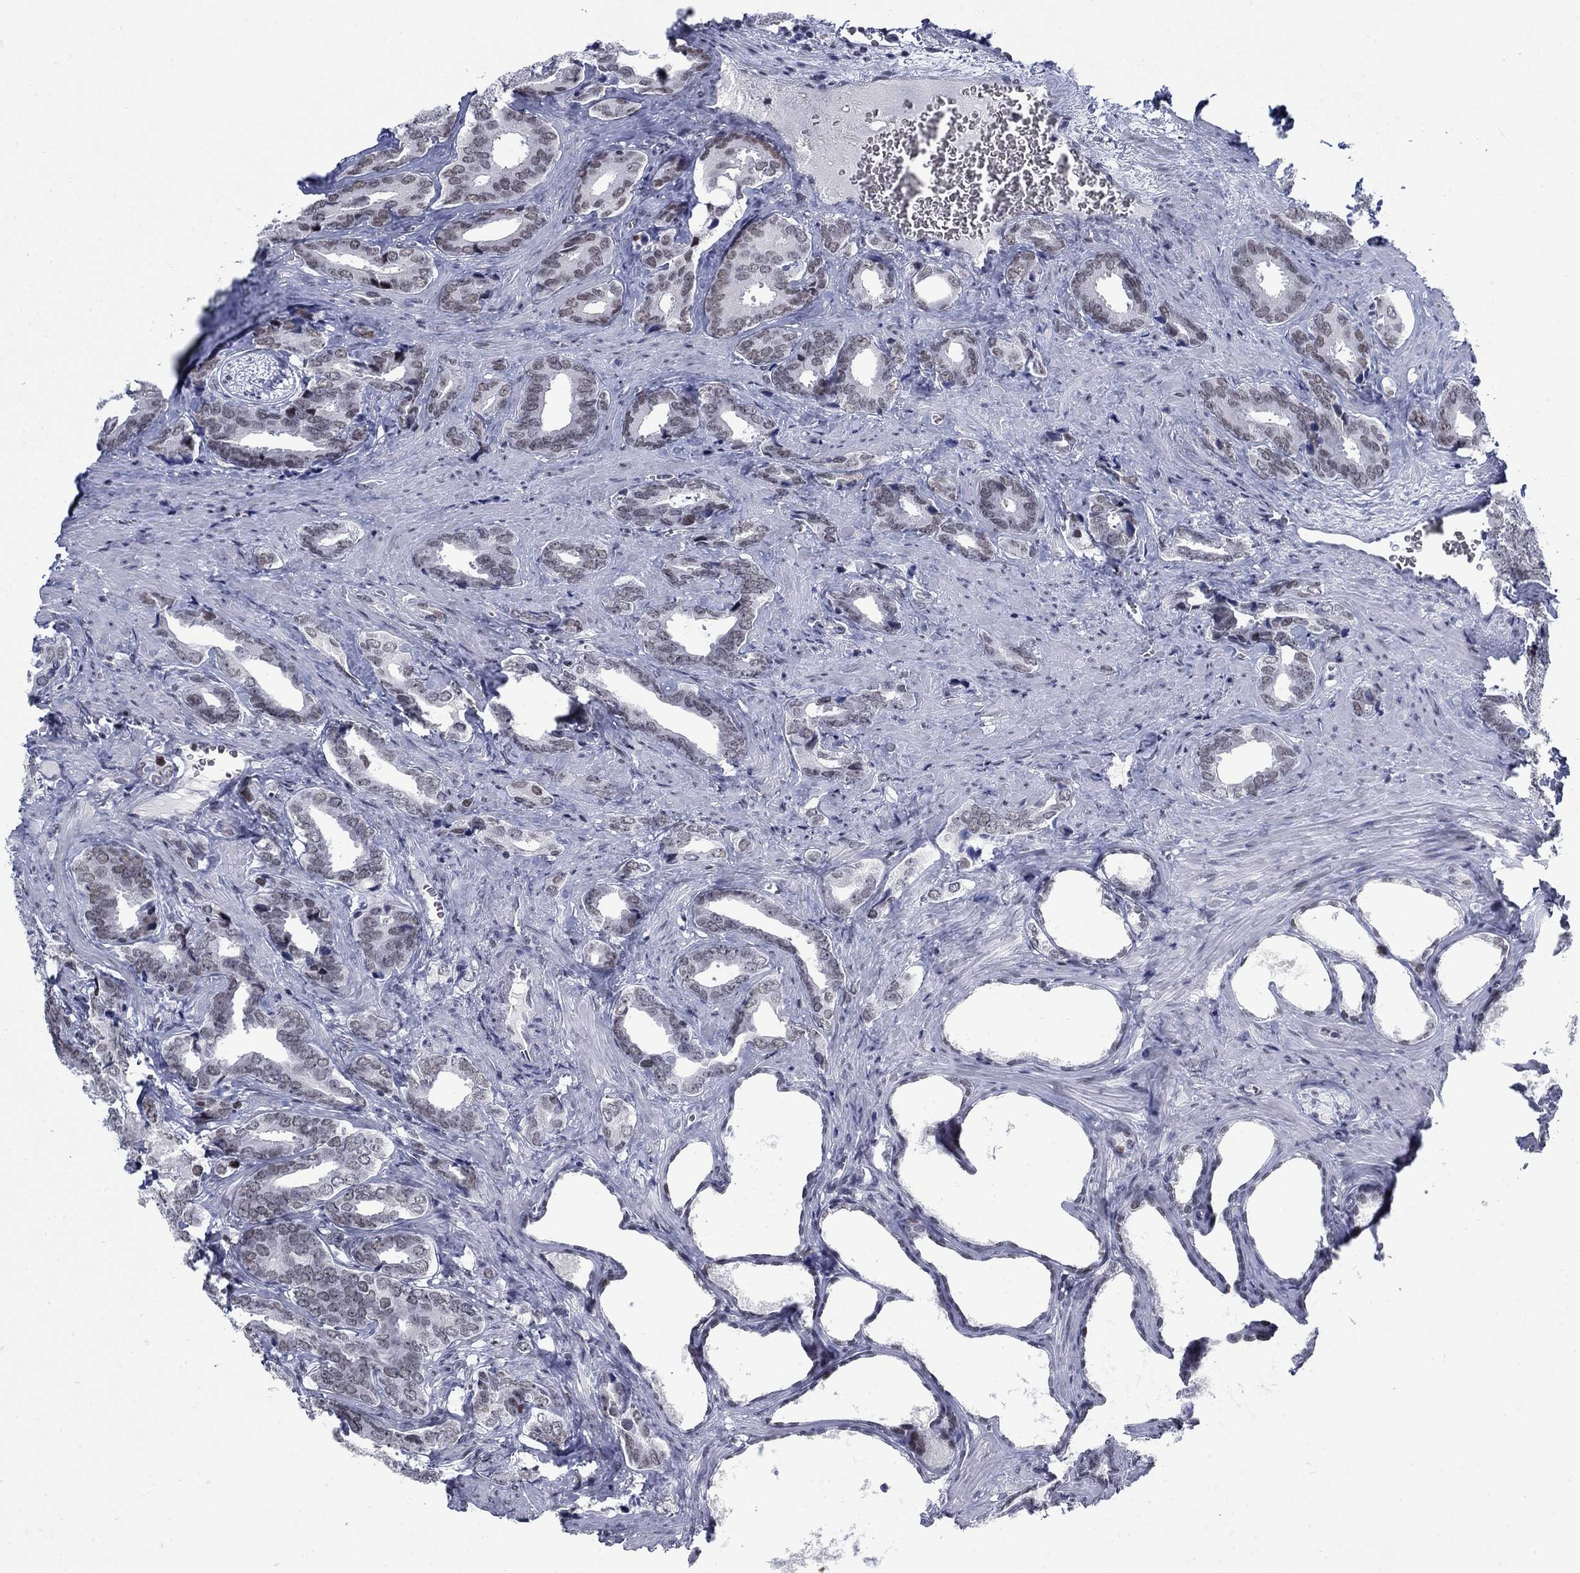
{"staining": {"intensity": "negative", "quantity": "none", "location": "none"}, "tissue": "prostate cancer", "cell_type": "Tumor cells", "image_type": "cancer", "snomed": [{"axis": "morphology", "description": "Adenocarcinoma, NOS"}, {"axis": "topography", "description": "Prostate"}], "caption": "High magnification brightfield microscopy of prostate cancer (adenocarcinoma) stained with DAB (brown) and counterstained with hematoxylin (blue): tumor cells show no significant staining.", "gene": "NPAS3", "patient": {"sex": "male", "age": 66}}